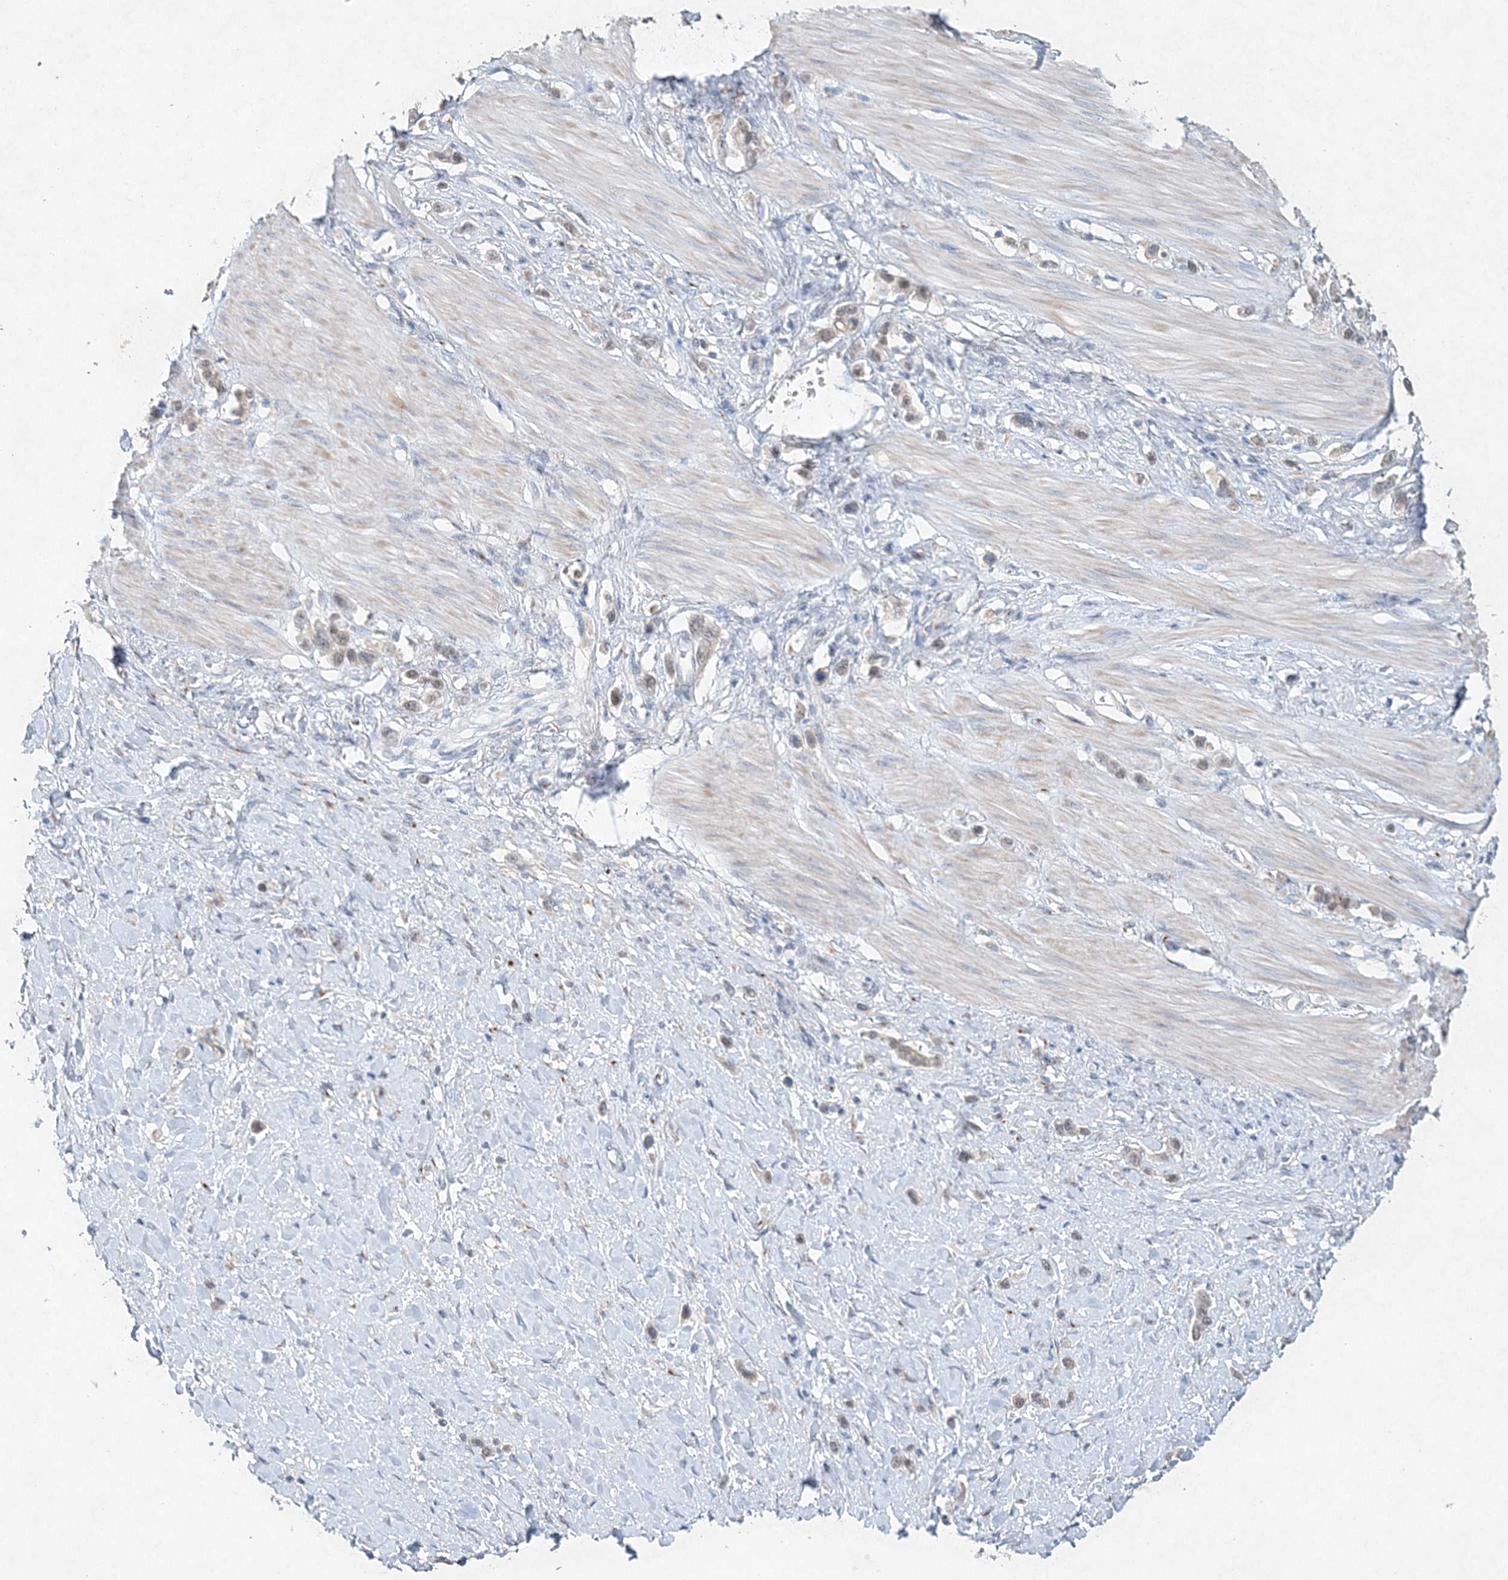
{"staining": {"intensity": "weak", "quantity": ">75%", "location": "nuclear"}, "tissue": "stomach cancer", "cell_type": "Tumor cells", "image_type": "cancer", "snomed": [{"axis": "morphology", "description": "Adenocarcinoma, NOS"}, {"axis": "topography", "description": "Stomach"}], "caption": "This micrograph displays immunohistochemistry (IHC) staining of human stomach adenocarcinoma, with low weak nuclear positivity in approximately >75% of tumor cells.", "gene": "MAT2B", "patient": {"sex": "female", "age": 65}}